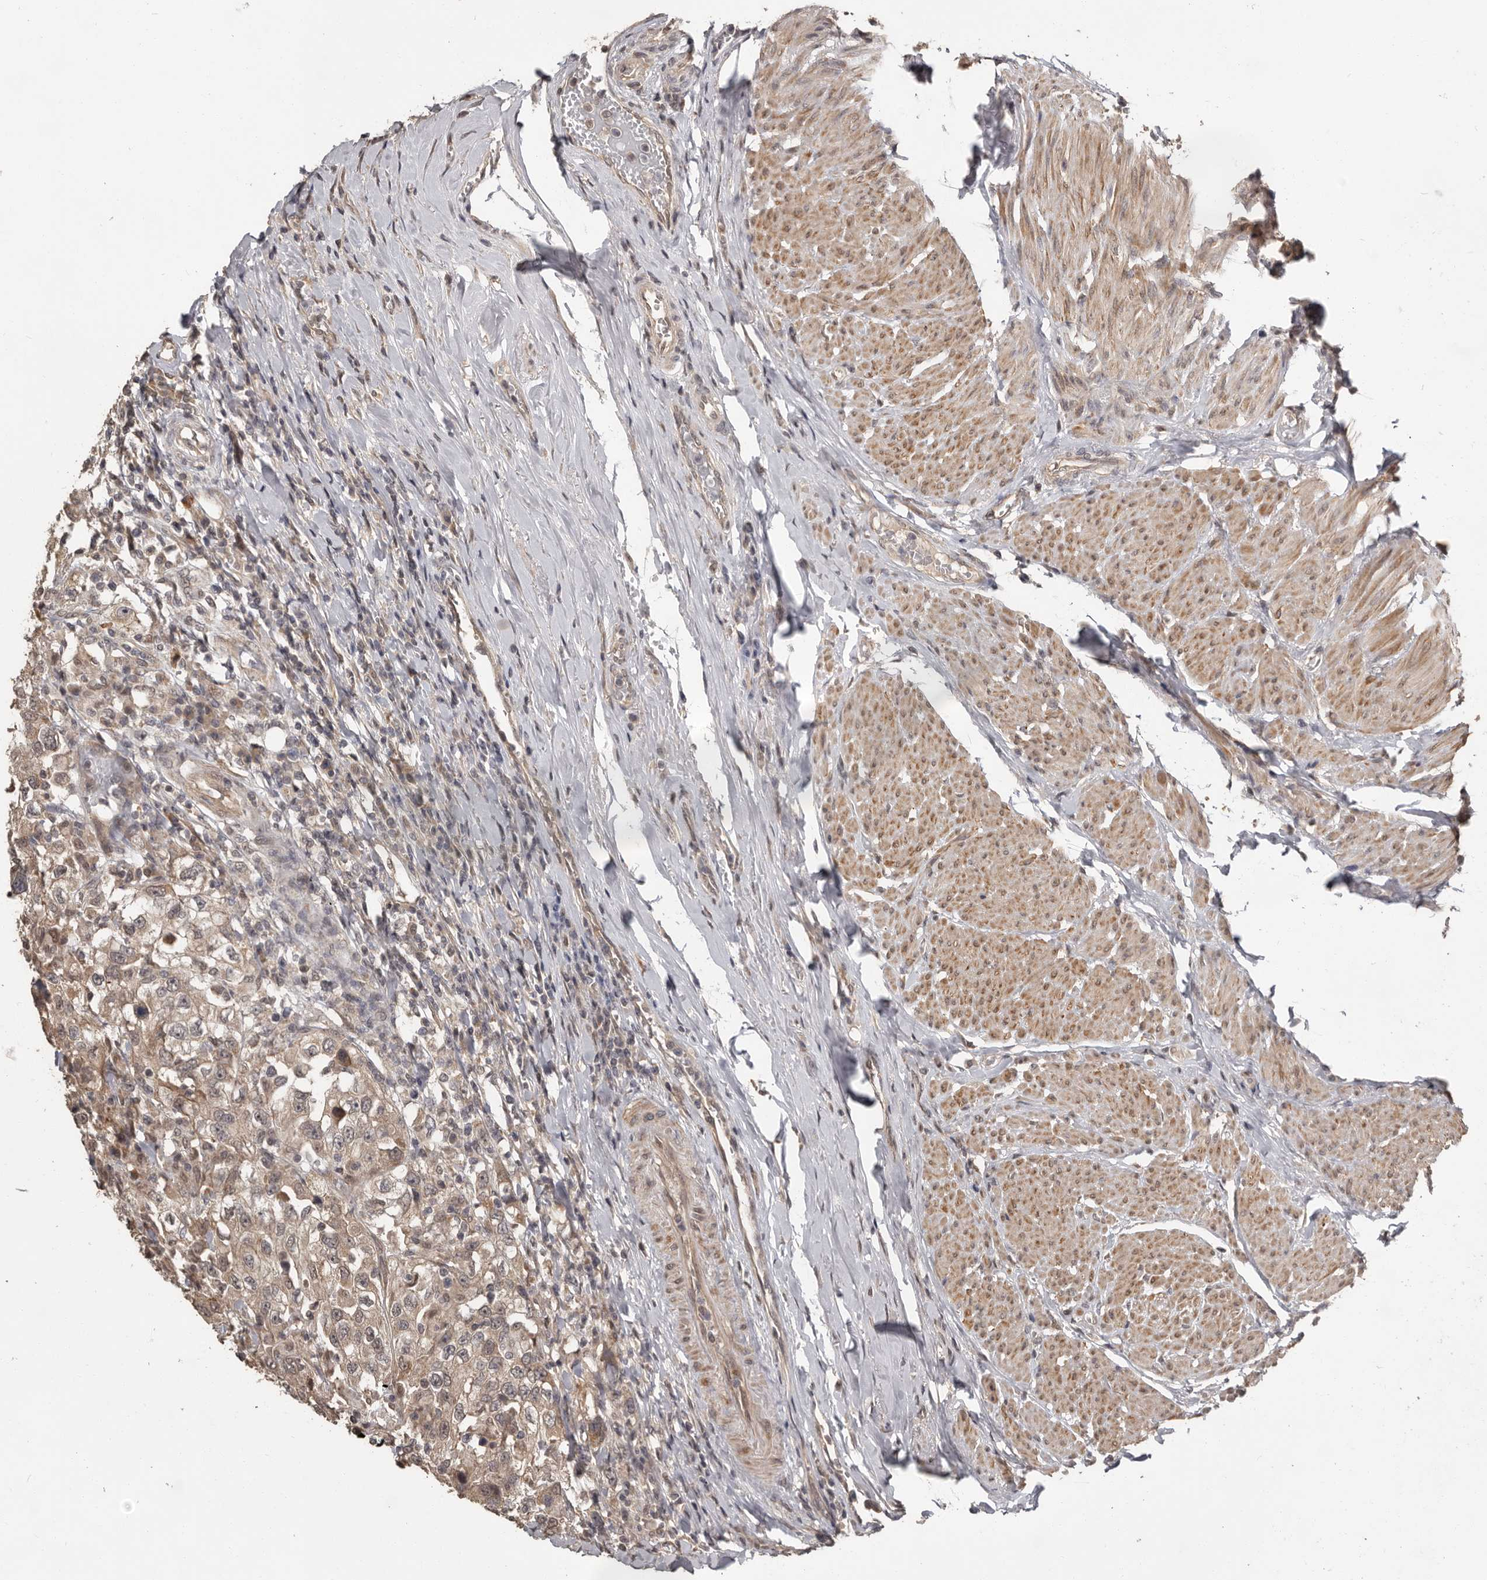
{"staining": {"intensity": "weak", "quantity": ">75%", "location": "cytoplasmic/membranous"}, "tissue": "urothelial cancer", "cell_type": "Tumor cells", "image_type": "cancer", "snomed": [{"axis": "morphology", "description": "Urothelial carcinoma, High grade"}, {"axis": "topography", "description": "Urinary bladder"}], "caption": "Immunohistochemistry (DAB (3,3'-diaminobenzidine)) staining of human high-grade urothelial carcinoma reveals weak cytoplasmic/membranous protein staining in about >75% of tumor cells.", "gene": "ZFP14", "patient": {"sex": "female", "age": 80}}